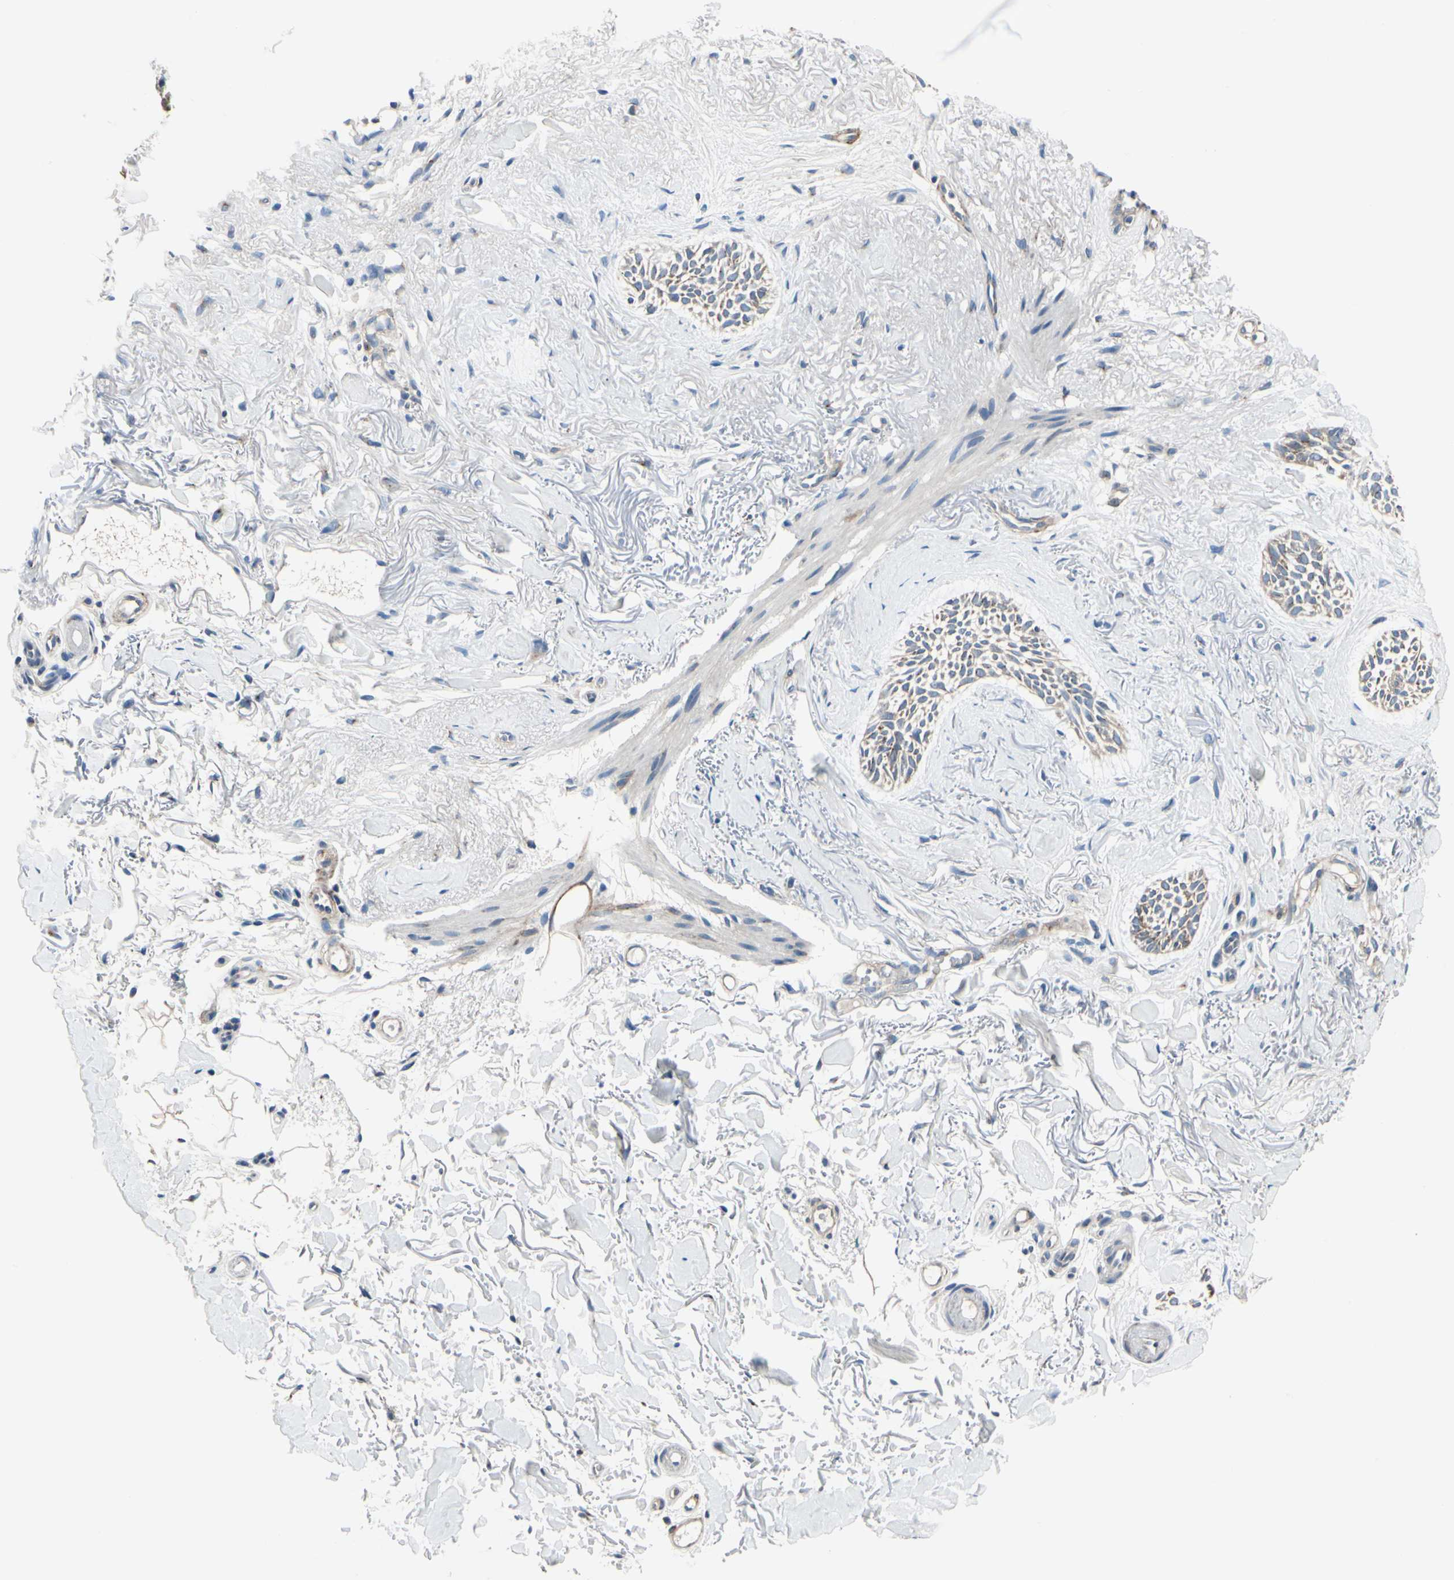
{"staining": {"intensity": "weak", "quantity": "<25%", "location": "cytoplasmic/membranous"}, "tissue": "skin cancer", "cell_type": "Tumor cells", "image_type": "cancer", "snomed": [{"axis": "morphology", "description": "Normal tissue, NOS"}, {"axis": "morphology", "description": "Basal cell carcinoma"}, {"axis": "topography", "description": "Skin"}], "caption": "Tumor cells show no significant protein staining in skin cancer.", "gene": "PRKAR2B", "patient": {"sex": "female", "age": 84}}